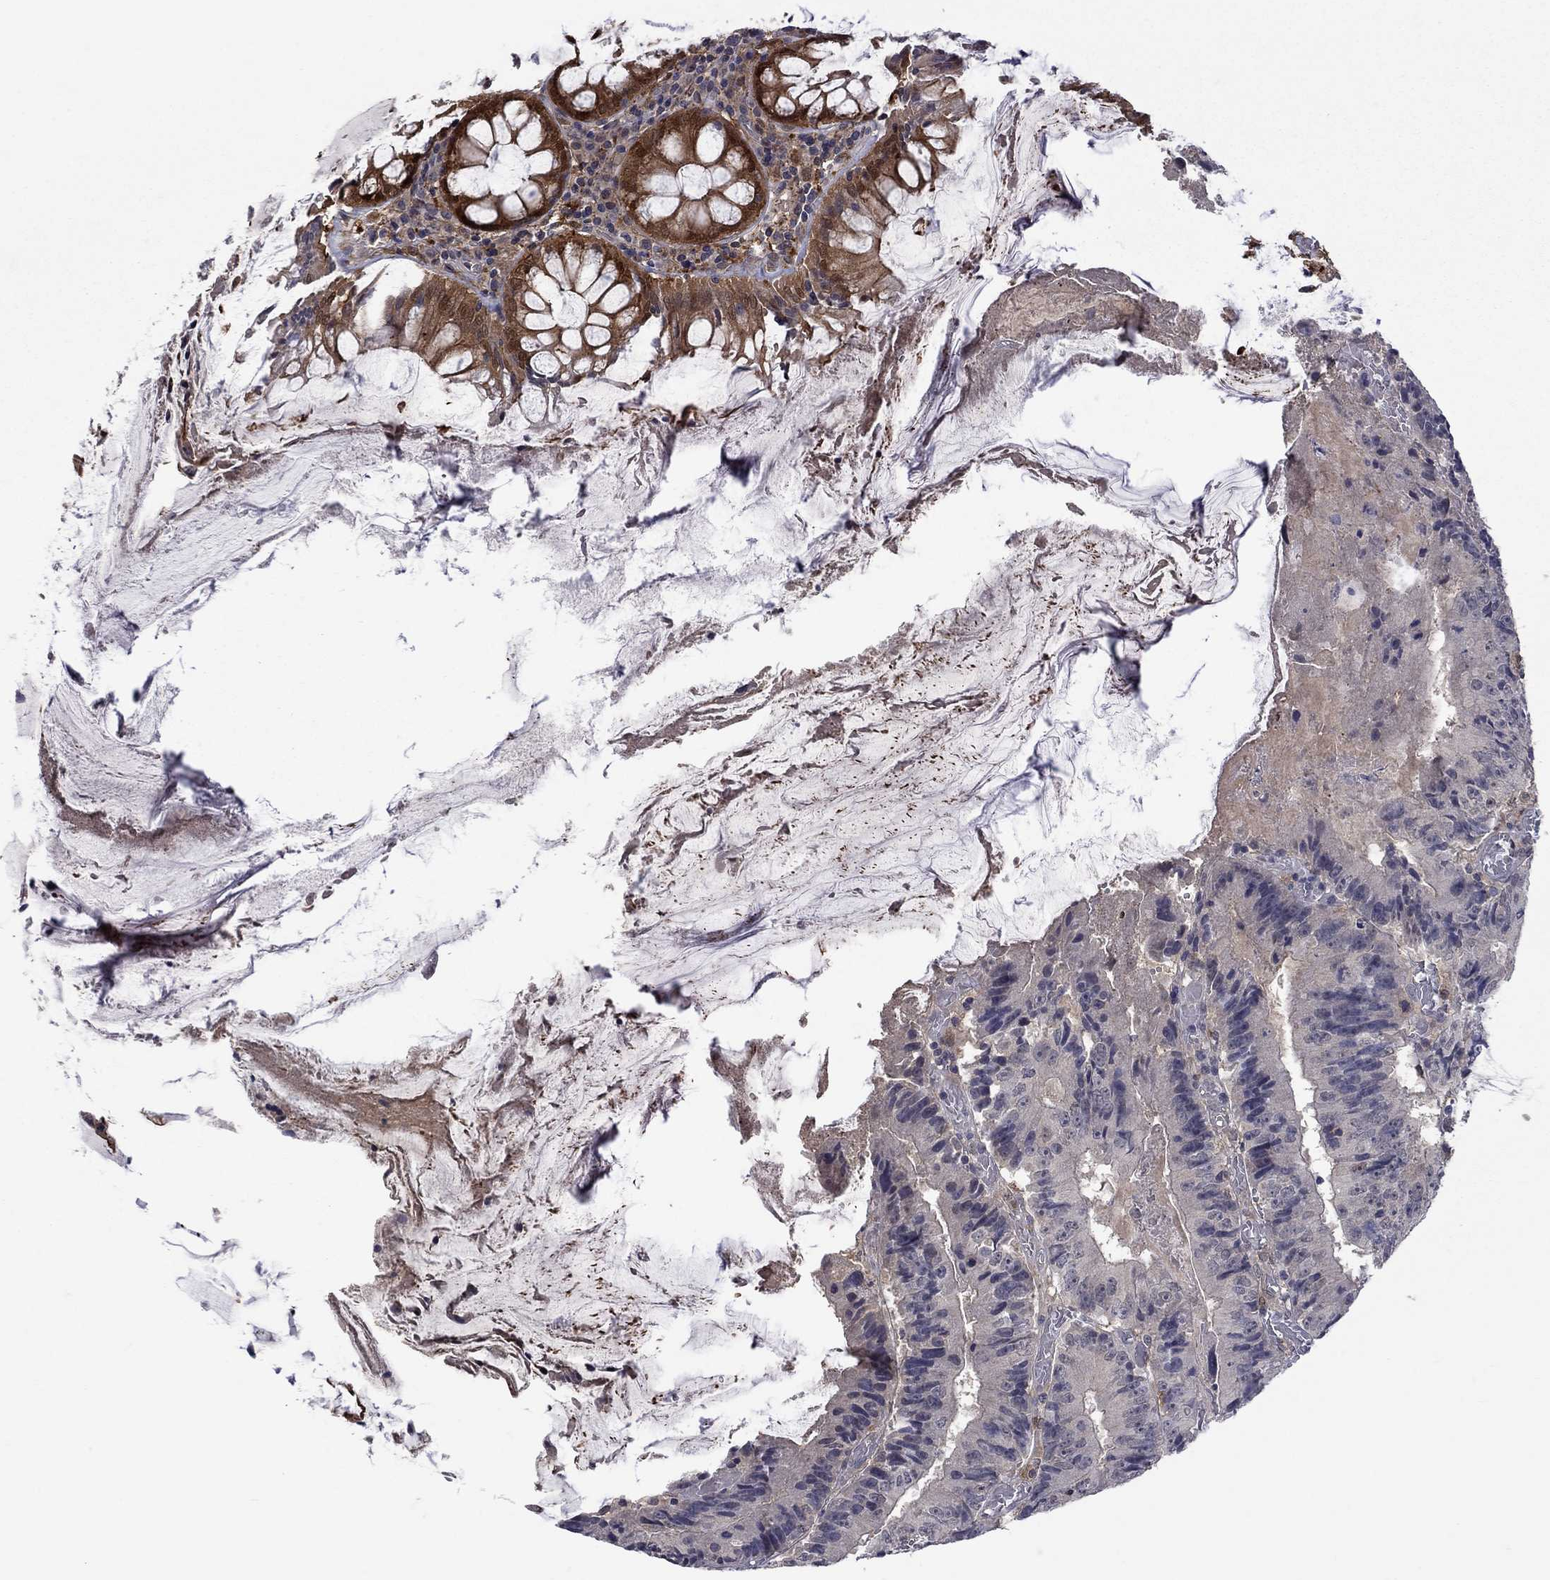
{"staining": {"intensity": "negative", "quantity": "none", "location": "none"}, "tissue": "colorectal cancer", "cell_type": "Tumor cells", "image_type": "cancer", "snomed": [{"axis": "morphology", "description": "Adenocarcinoma, NOS"}, {"axis": "topography", "description": "Colon"}], "caption": "Immunohistochemistry of colorectal cancer (adenocarcinoma) demonstrates no positivity in tumor cells.", "gene": "CBR1", "patient": {"sex": "female", "age": 86}}